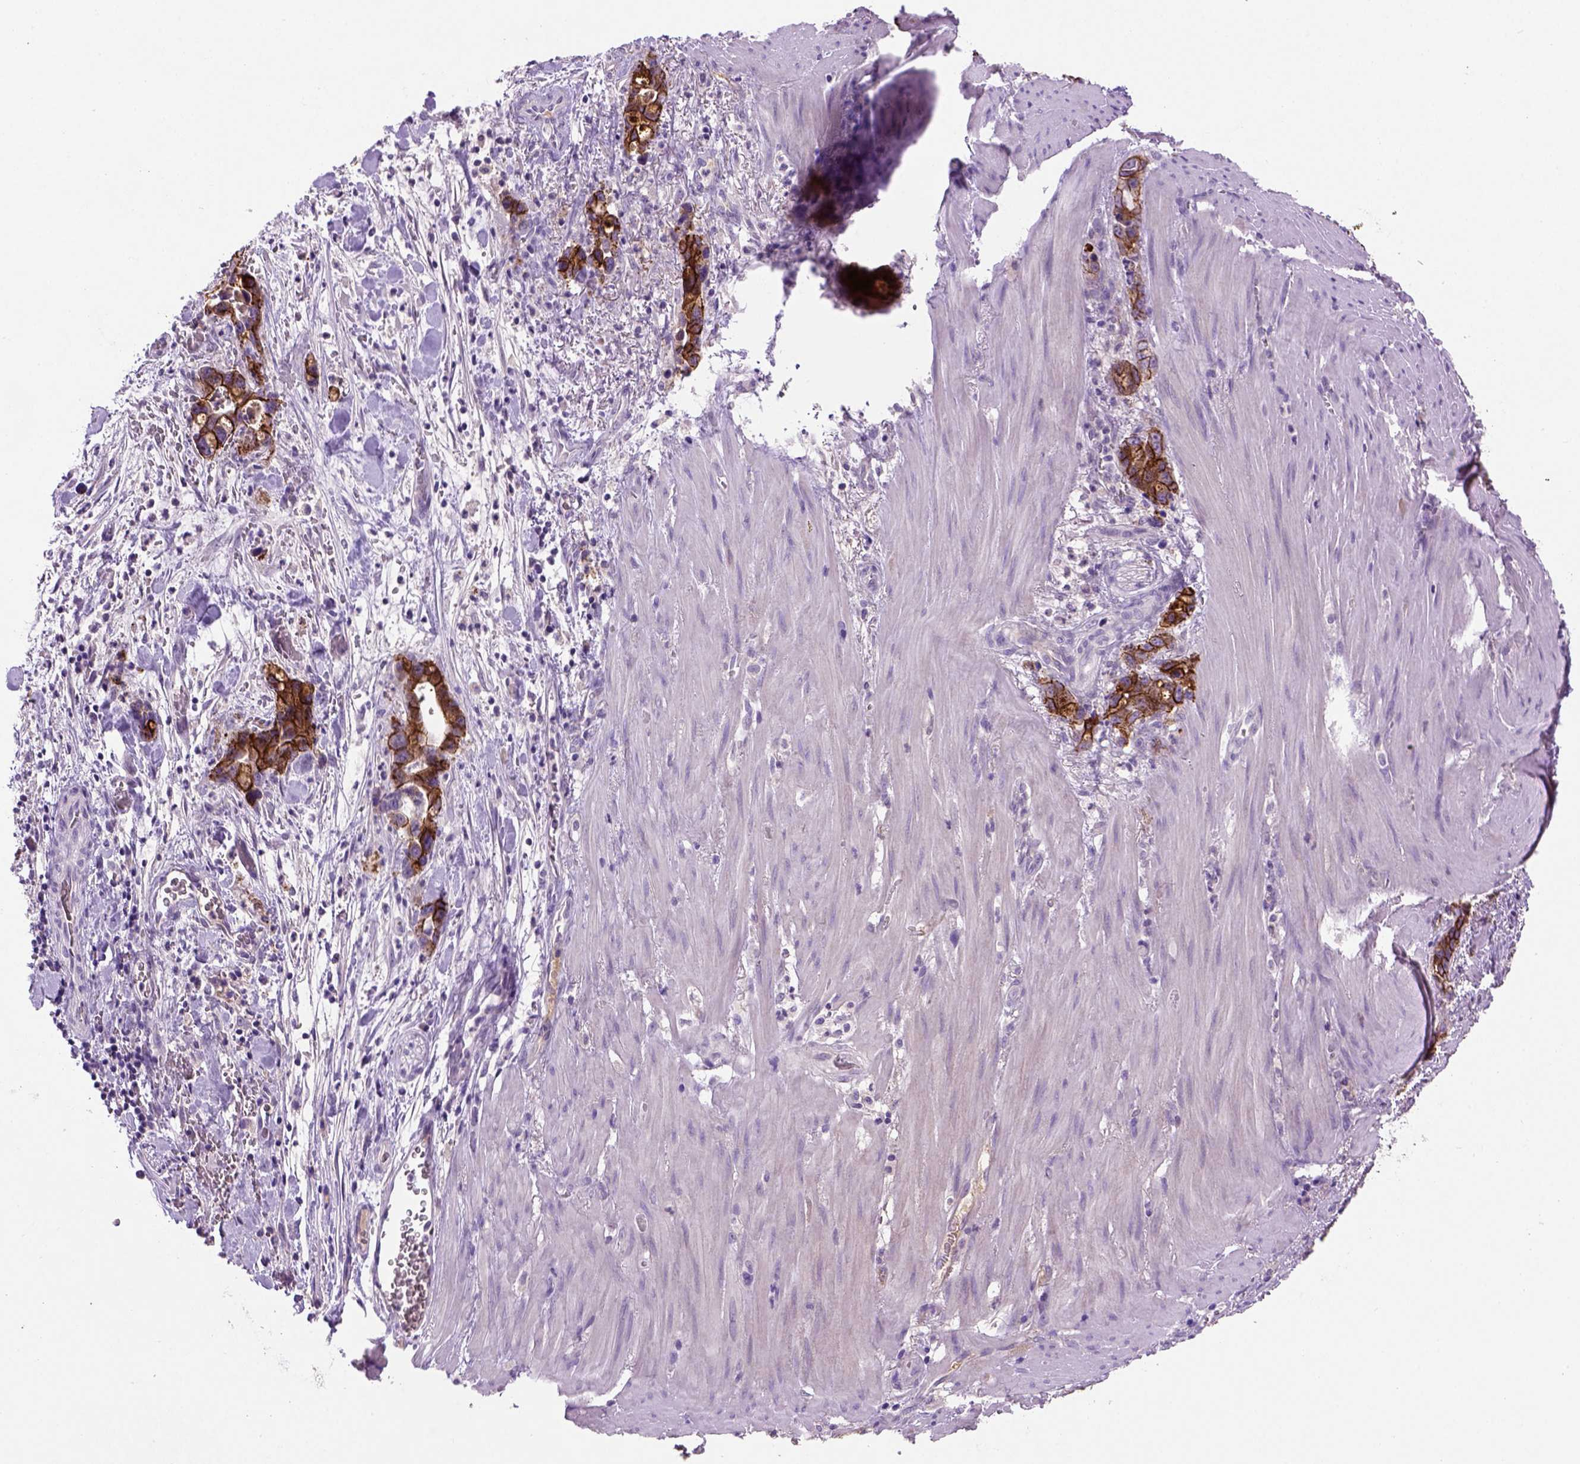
{"staining": {"intensity": "strong", "quantity": ">75%", "location": "cytoplasmic/membranous"}, "tissue": "stomach cancer", "cell_type": "Tumor cells", "image_type": "cancer", "snomed": [{"axis": "morphology", "description": "Normal tissue, NOS"}, {"axis": "morphology", "description": "Adenocarcinoma, NOS"}, {"axis": "topography", "description": "Esophagus"}, {"axis": "topography", "description": "Stomach, upper"}], "caption": "IHC photomicrograph of neoplastic tissue: stomach adenocarcinoma stained using IHC displays high levels of strong protein expression localized specifically in the cytoplasmic/membranous of tumor cells, appearing as a cytoplasmic/membranous brown color.", "gene": "CDH1", "patient": {"sex": "male", "age": 74}}